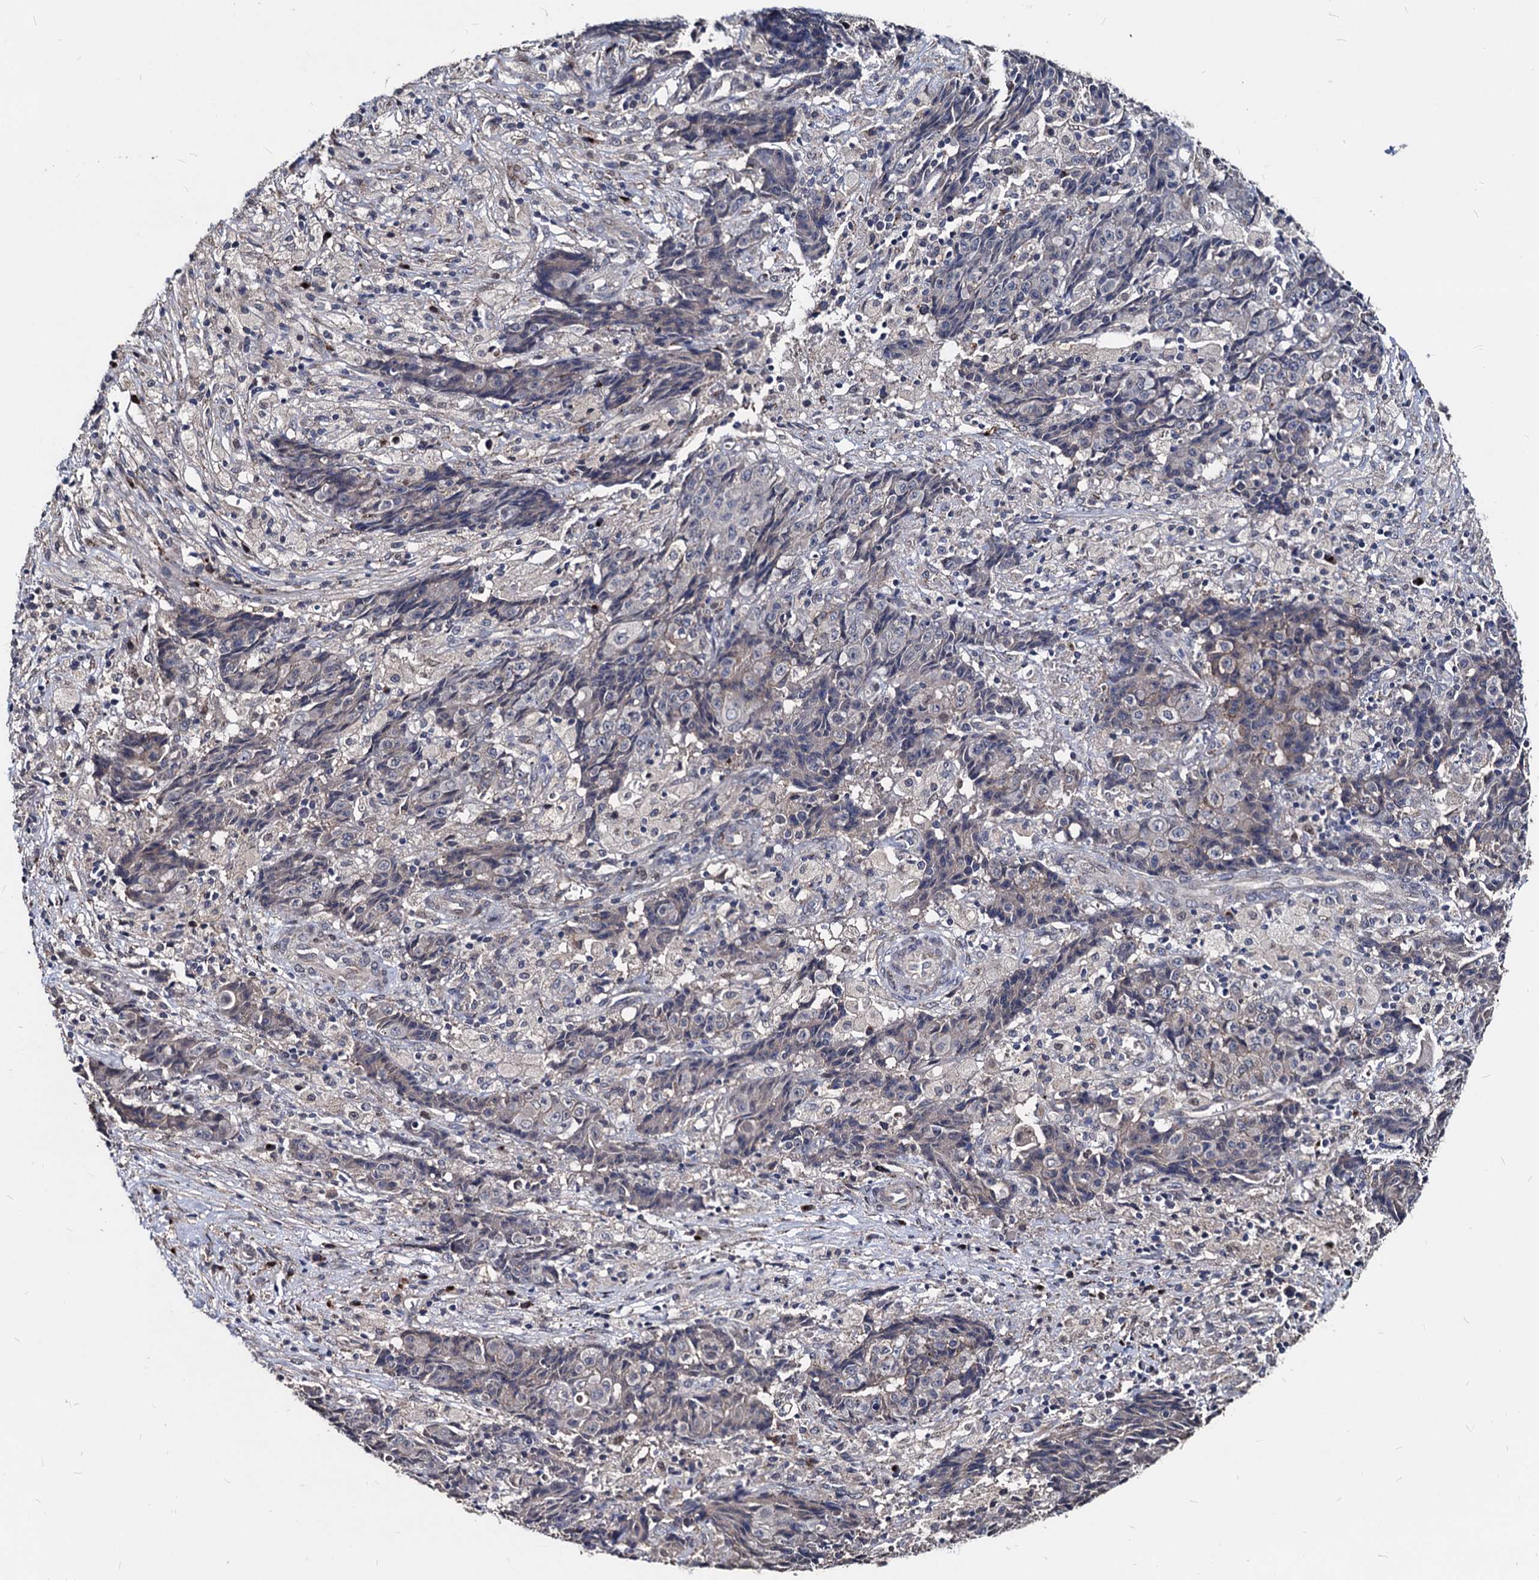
{"staining": {"intensity": "negative", "quantity": "none", "location": "none"}, "tissue": "ovarian cancer", "cell_type": "Tumor cells", "image_type": "cancer", "snomed": [{"axis": "morphology", "description": "Carcinoma, endometroid"}, {"axis": "topography", "description": "Ovary"}], "caption": "There is no significant staining in tumor cells of ovarian cancer (endometroid carcinoma).", "gene": "SMAGP", "patient": {"sex": "female", "age": 42}}